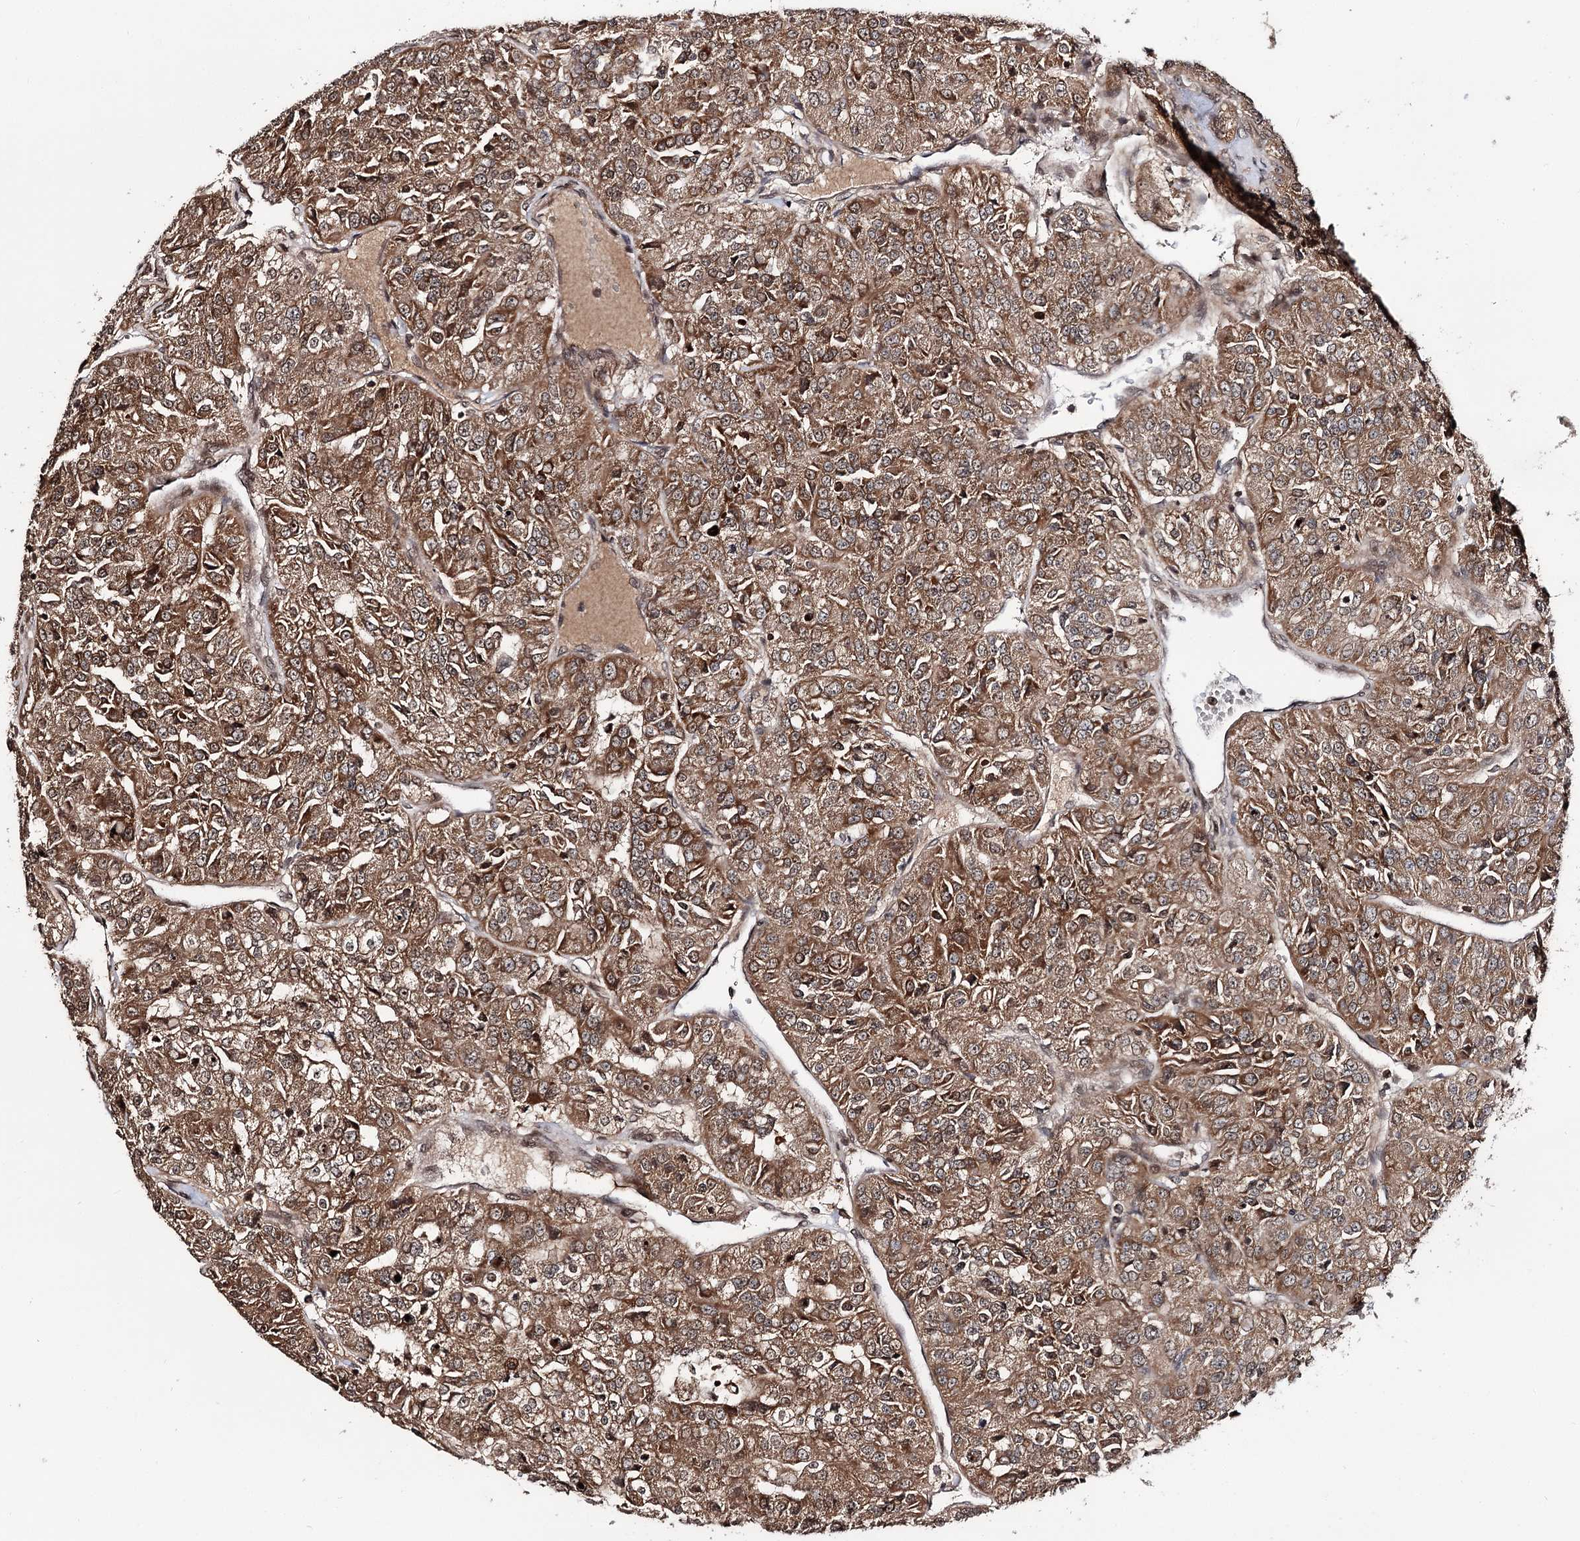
{"staining": {"intensity": "strong", "quantity": ">75%", "location": "cytoplasmic/membranous"}, "tissue": "renal cancer", "cell_type": "Tumor cells", "image_type": "cancer", "snomed": [{"axis": "morphology", "description": "Adenocarcinoma, NOS"}, {"axis": "topography", "description": "Kidney"}], "caption": "A high amount of strong cytoplasmic/membranous staining is appreciated in about >75% of tumor cells in renal adenocarcinoma tissue.", "gene": "FAM53B", "patient": {"sex": "female", "age": 63}}